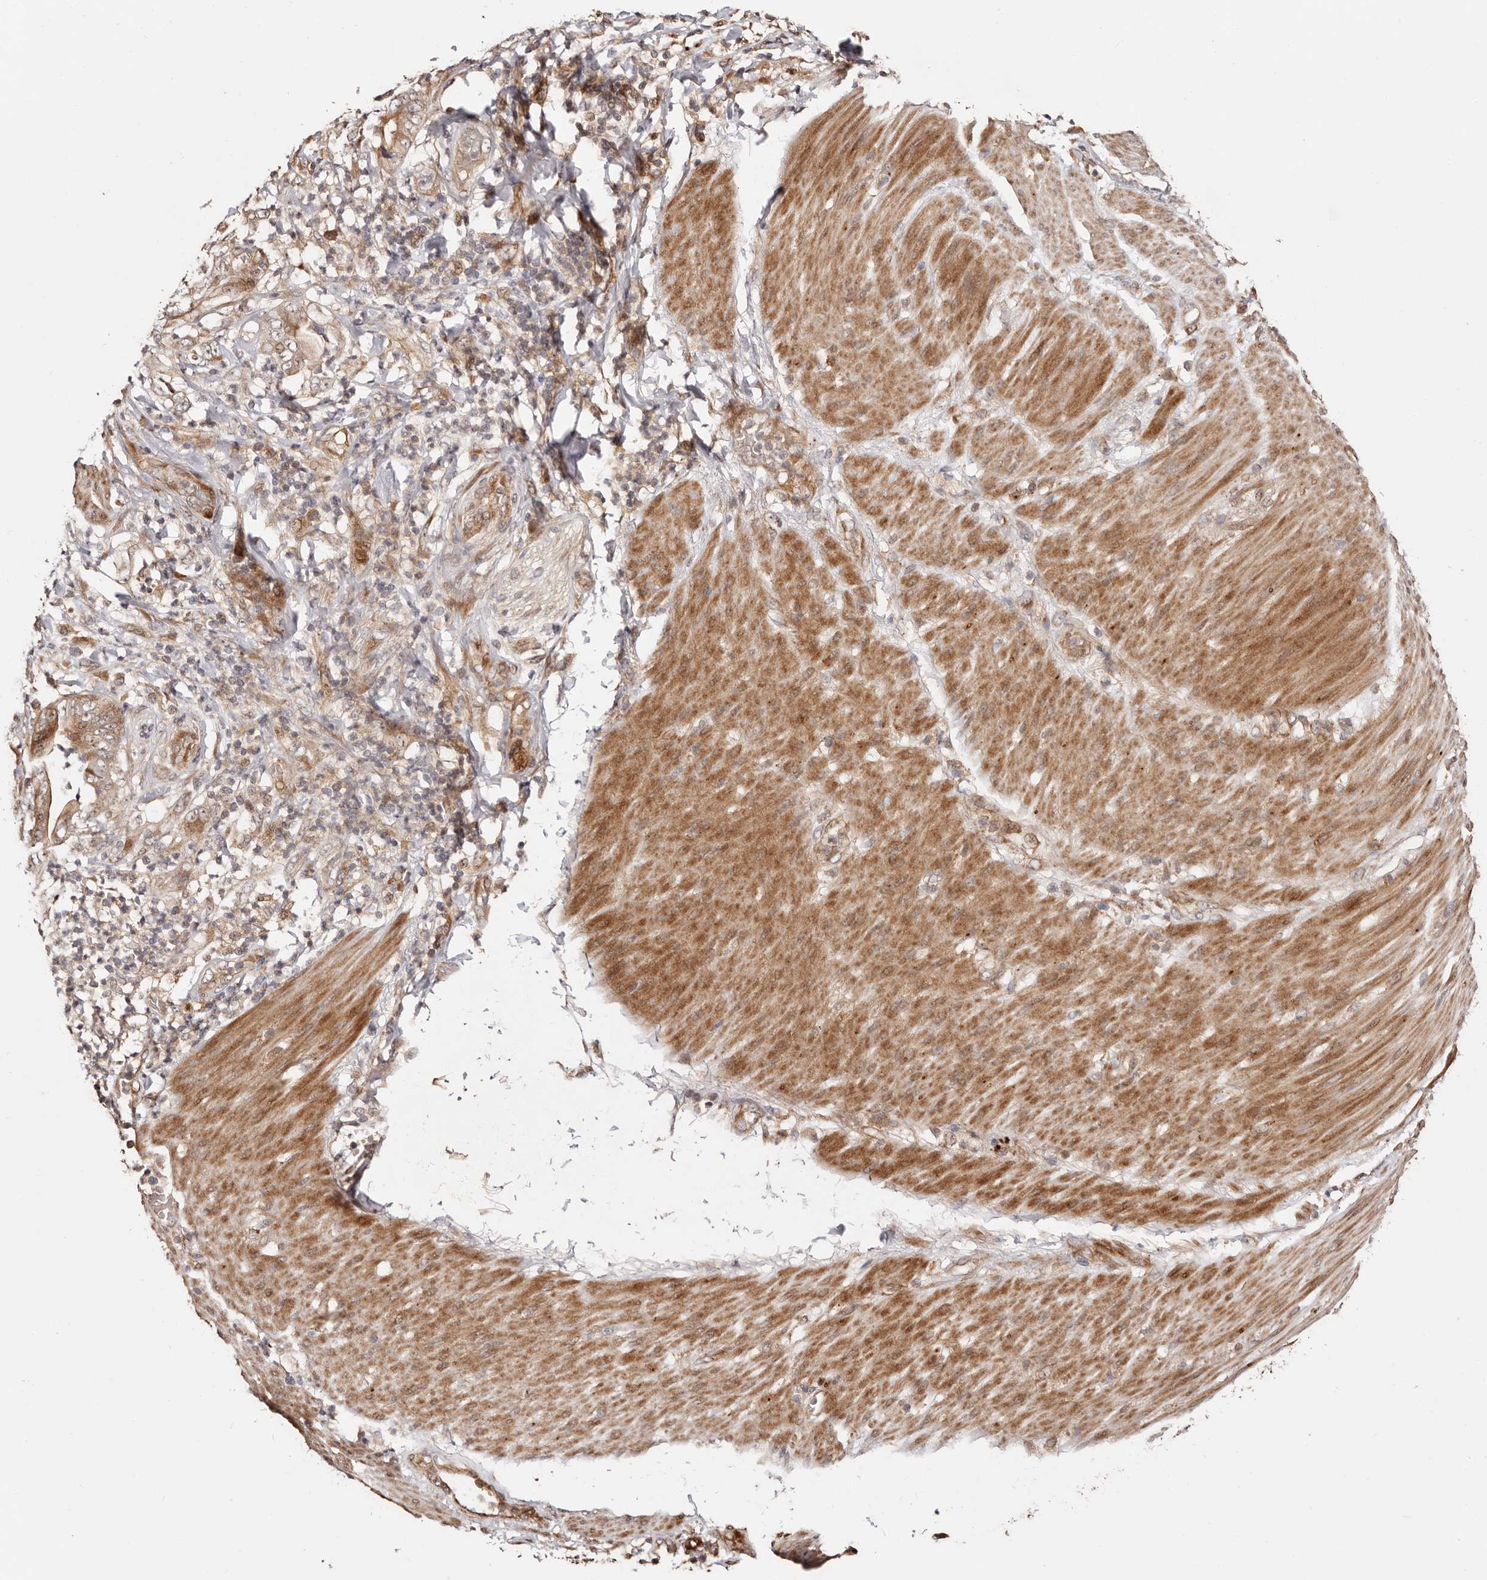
{"staining": {"intensity": "moderate", "quantity": ">75%", "location": "cytoplasmic/membranous"}, "tissue": "stomach cancer", "cell_type": "Tumor cells", "image_type": "cancer", "snomed": [{"axis": "morphology", "description": "Adenocarcinoma, NOS"}, {"axis": "topography", "description": "Stomach"}], "caption": "There is medium levels of moderate cytoplasmic/membranous positivity in tumor cells of adenocarcinoma (stomach), as demonstrated by immunohistochemical staining (brown color).", "gene": "PTPN22", "patient": {"sex": "female", "age": 73}}